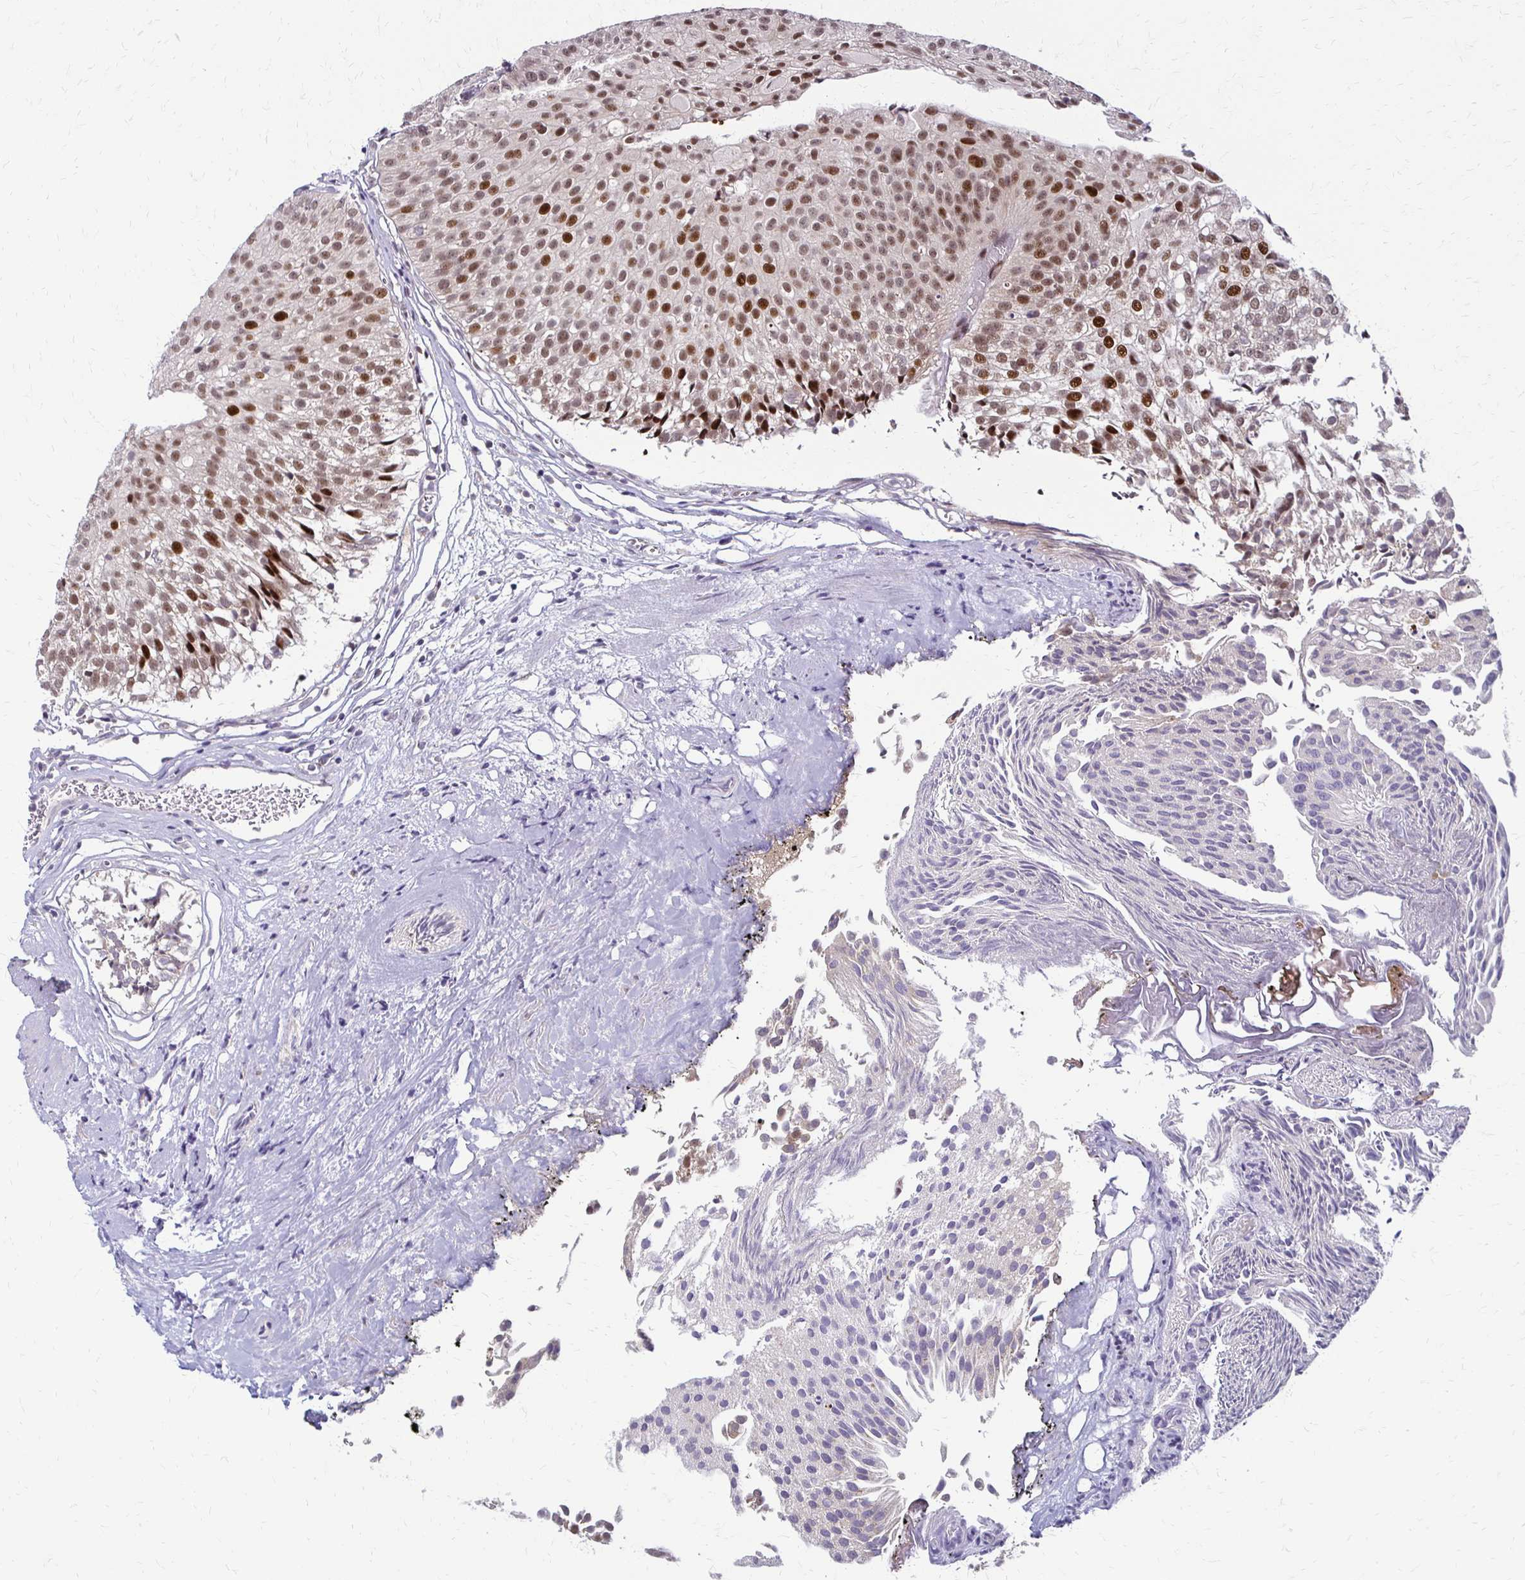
{"staining": {"intensity": "strong", "quantity": "25%-75%", "location": "nuclear"}, "tissue": "urothelial cancer", "cell_type": "Tumor cells", "image_type": "cancer", "snomed": [{"axis": "morphology", "description": "Urothelial carcinoma, Low grade"}, {"axis": "topography", "description": "Urinary bladder"}], "caption": "Strong nuclear staining is present in about 25%-75% of tumor cells in urothelial carcinoma (low-grade).", "gene": "TRIR", "patient": {"sex": "male", "age": 80}}